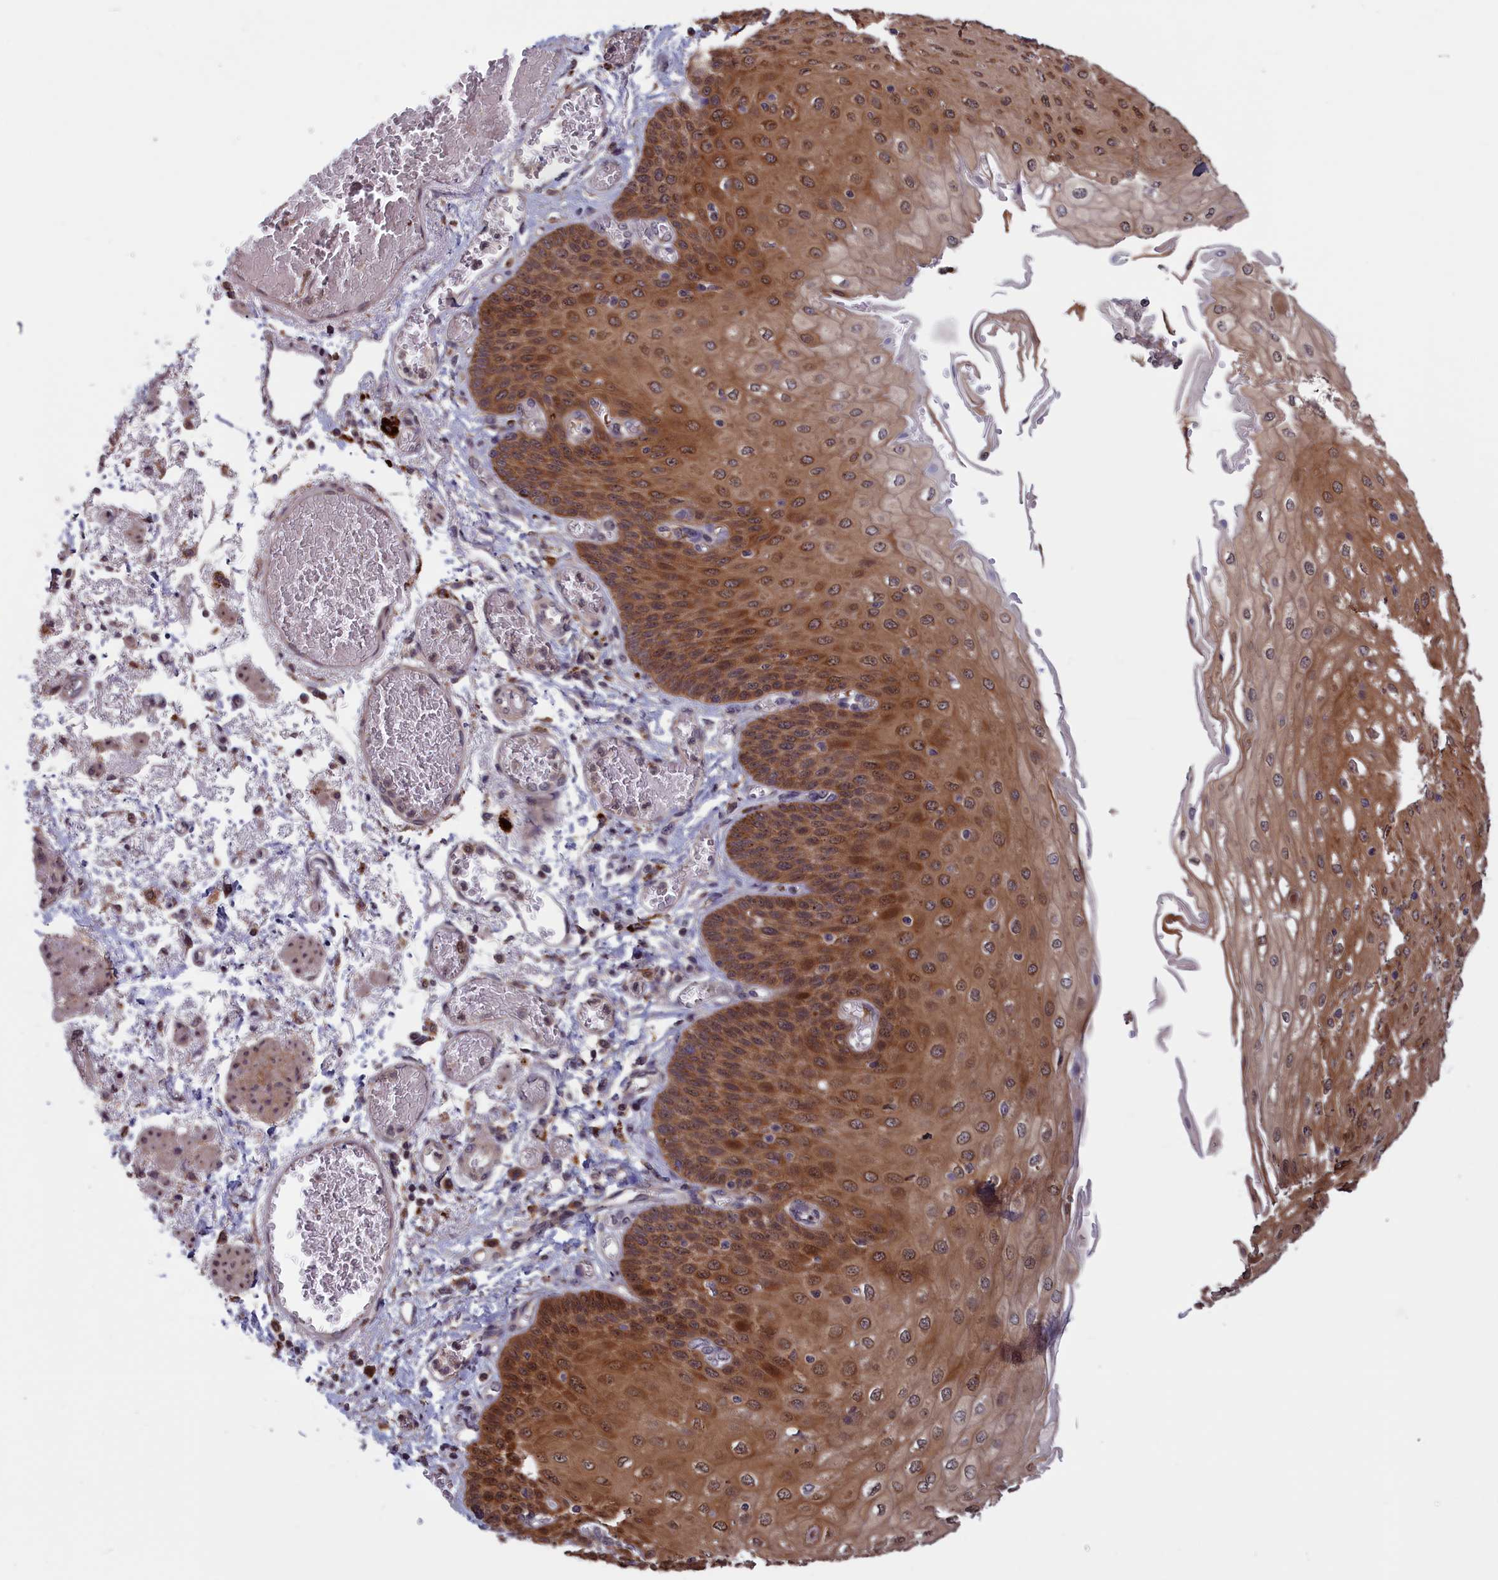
{"staining": {"intensity": "moderate", "quantity": ">75%", "location": "cytoplasmic/membranous,nuclear"}, "tissue": "esophagus", "cell_type": "Squamous epithelial cells", "image_type": "normal", "snomed": [{"axis": "morphology", "description": "Normal tissue, NOS"}, {"axis": "topography", "description": "Esophagus"}], "caption": "IHC of normal esophagus shows medium levels of moderate cytoplasmic/membranous,nuclear expression in about >75% of squamous epithelial cells. The protein is shown in brown color, while the nuclei are stained blue.", "gene": "CACTIN", "patient": {"sex": "male", "age": 81}}